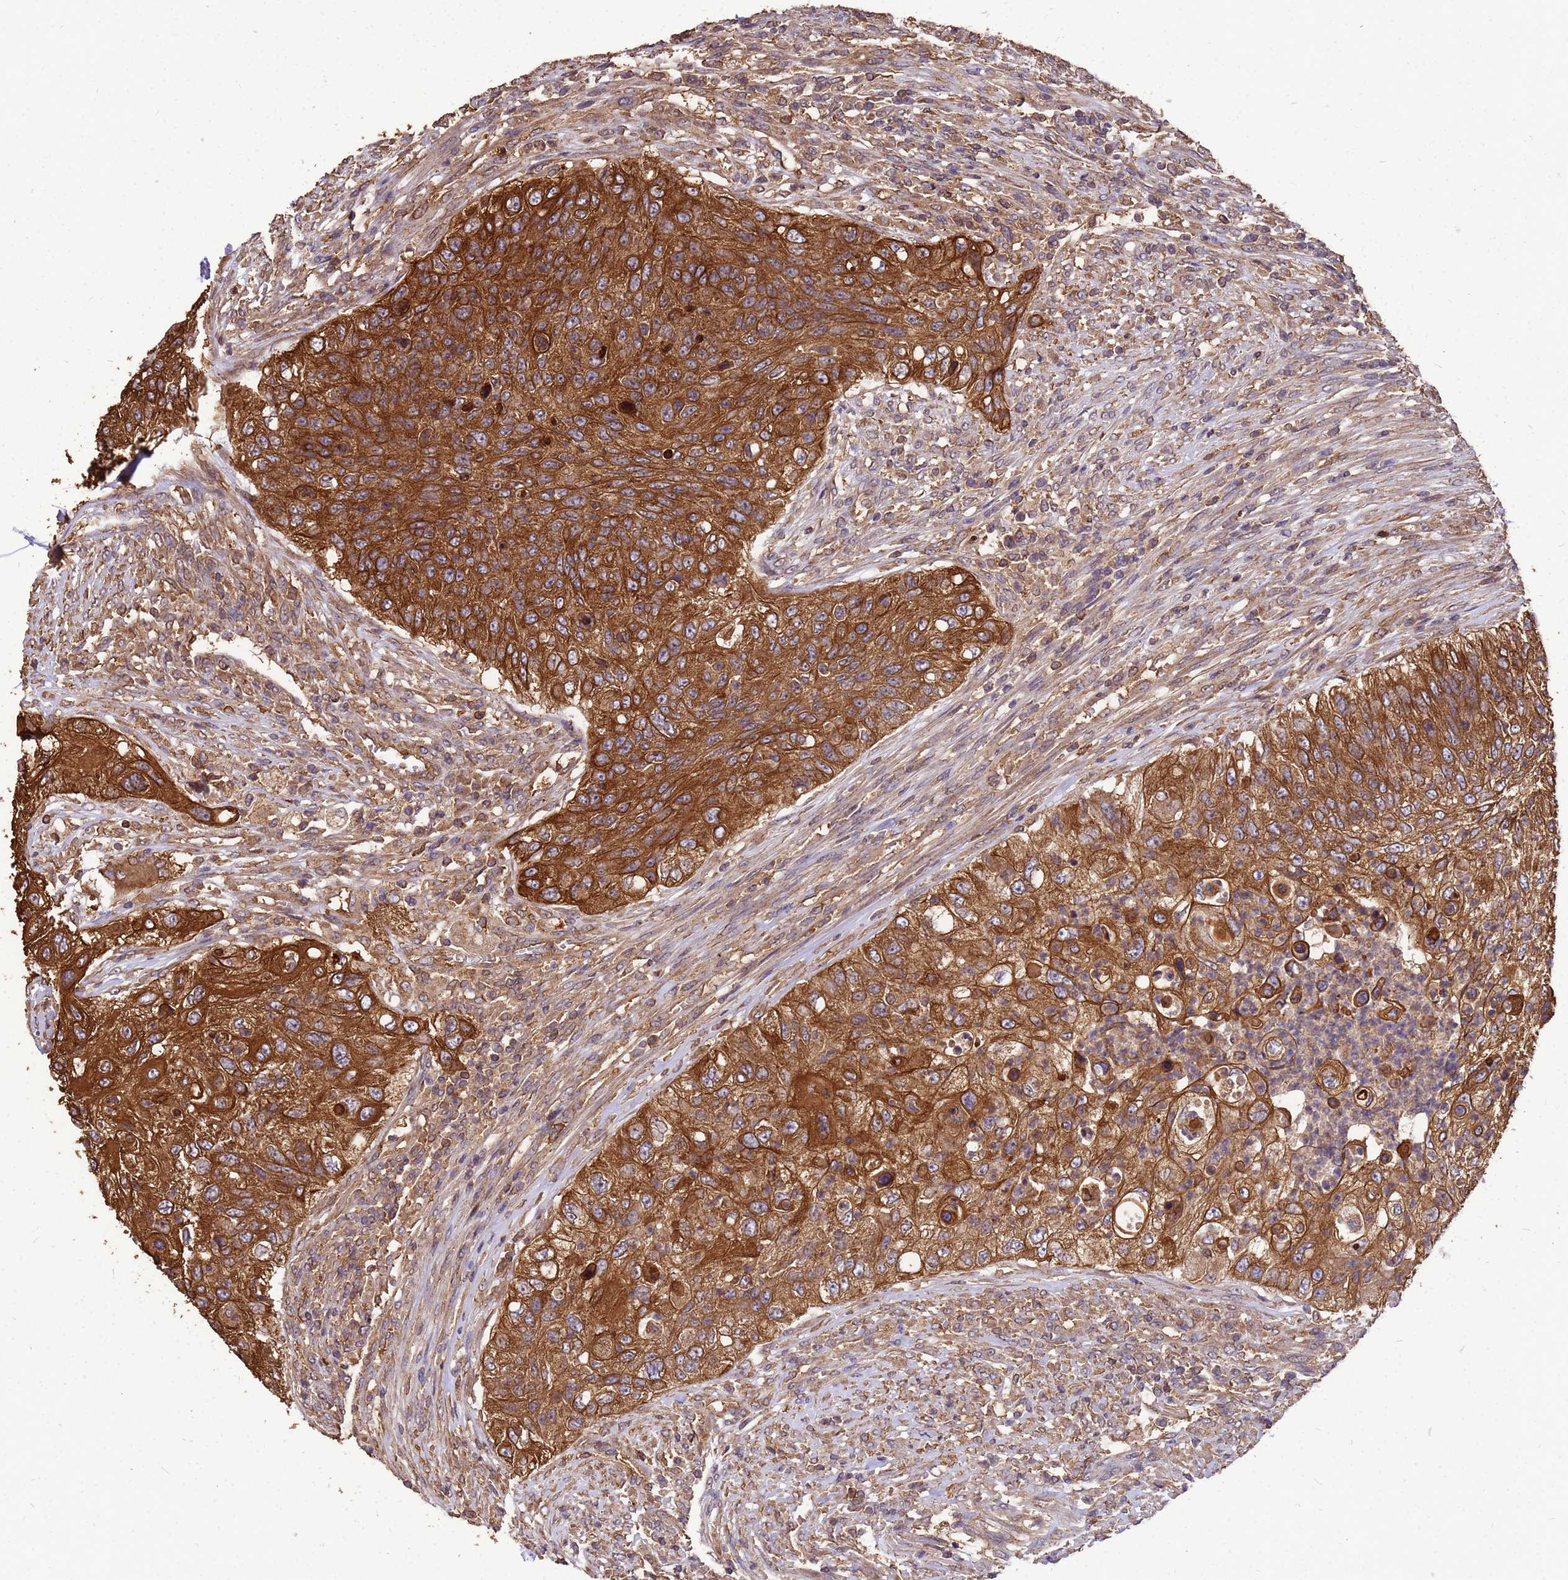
{"staining": {"intensity": "moderate", "quantity": ">75%", "location": "cytoplasmic/membranous"}, "tissue": "urothelial cancer", "cell_type": "Tumor cells", "image_type": "cancer", "snomed": [{"axis": "morphology", "description": "Urothelial carcinoma, High grade"}, {"axis": "topography", "description": "Urinary bladder"}], "caption": "The micrograph reveals a brown stain indicating the presence of a protein in the cytoplasmic/membranous of tumor cells in high-grade urothelial carcinoma.", "gene": "ZNF618", "patient": {"sex": "female", "age": 60}}